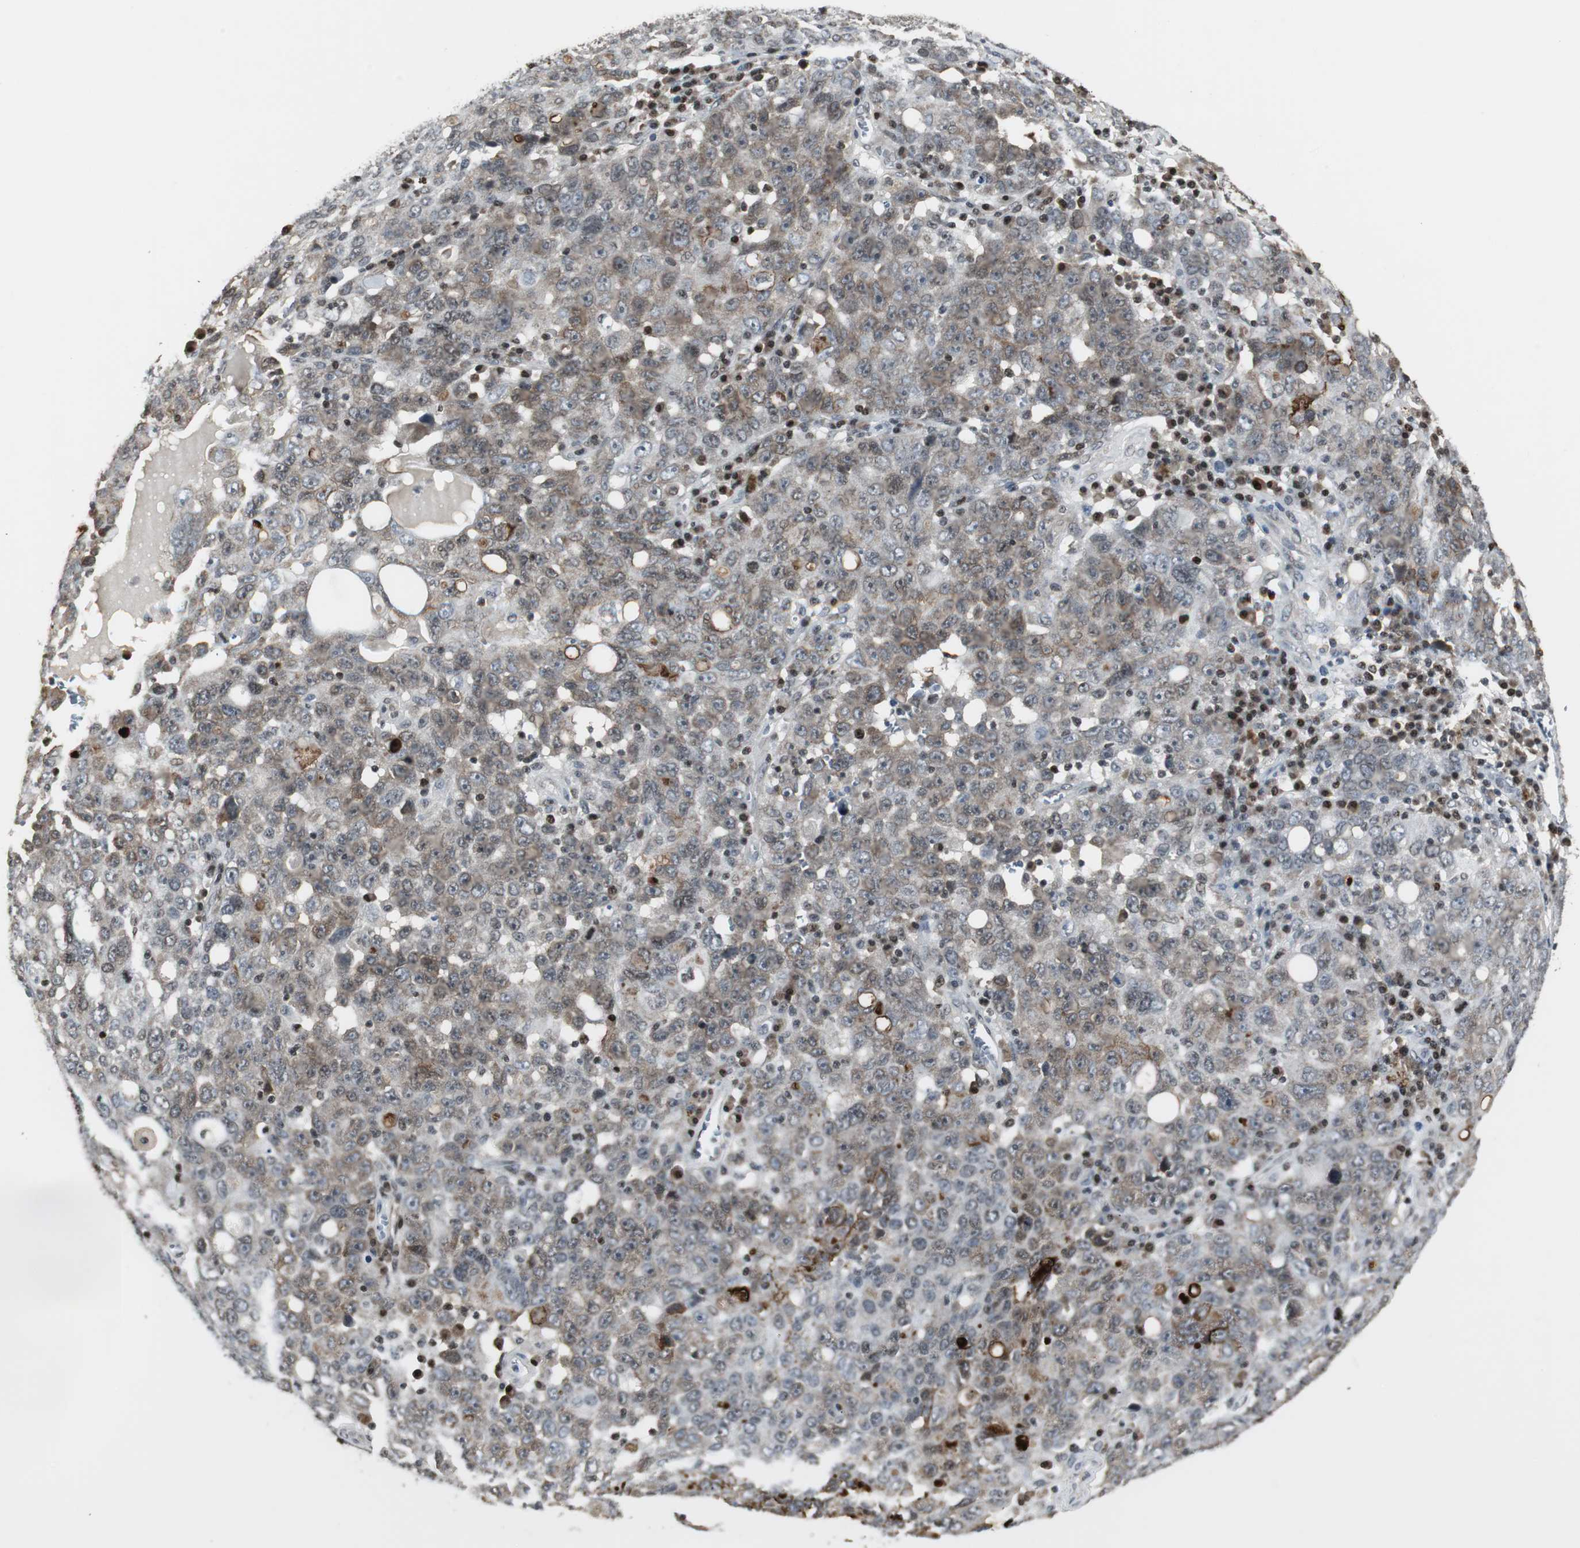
{"staining": {"intensity": "weak", "quantity": "25%-75%", "location": "cytoplasmic/membranous"}, "tissue": "ovarian cancer", "cell_type": "Tumor cells", "image_type": "cancer", "snomed": [{"axis": "morphology", "description": "Carcinoma, endometroid"}, {"axis": "topography", "description": "Ovary"}], "caption": "Endometroid carcinoma (ovarian) stained with DAB IHC demonstrates low levels of weak cytoplasmic/membranous positivity in approximately 25%-75% of tumor cells.", "gene": "MPG", "patient": {"sex": "female", "age": 62}}